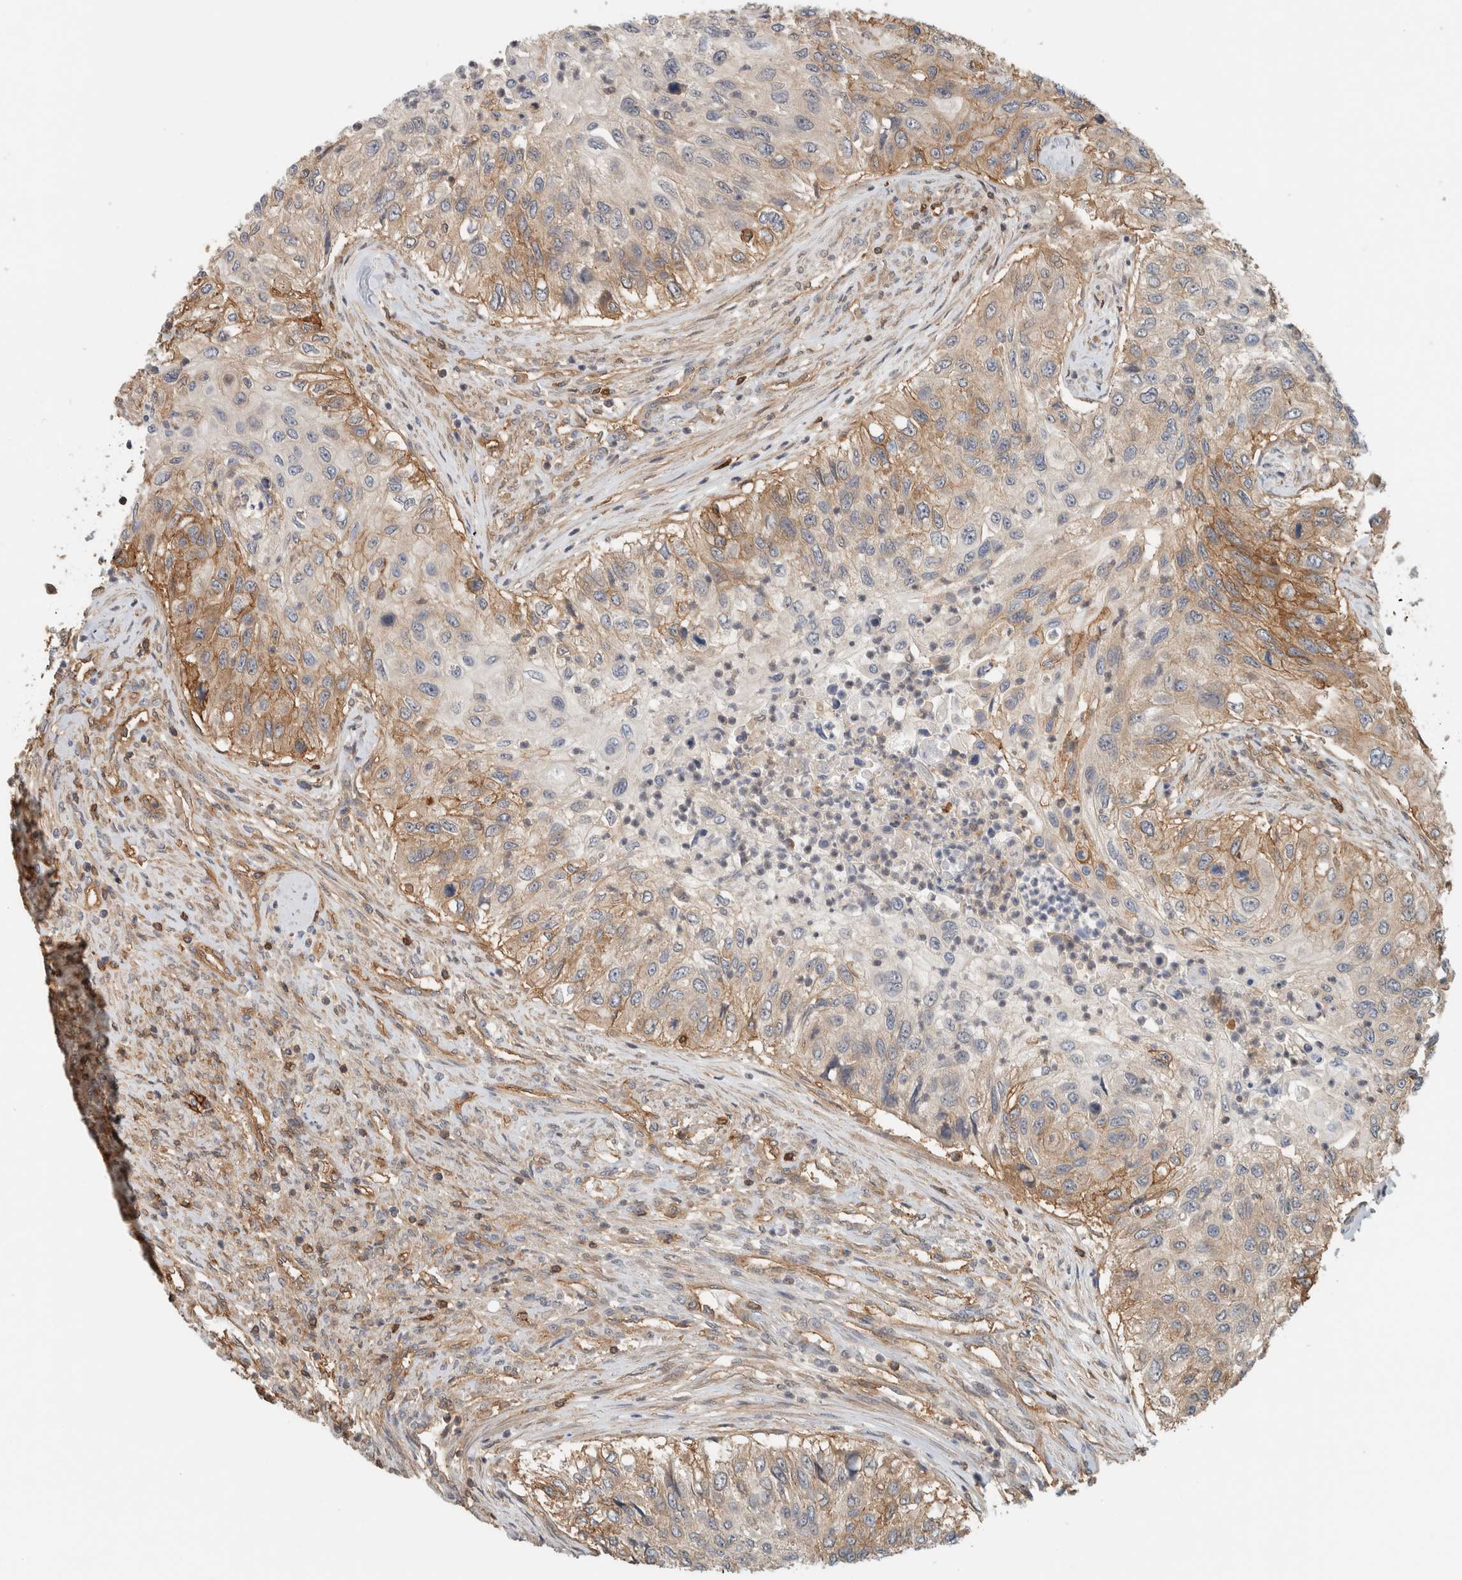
{"staining": {"intensity": "moderate", "quantity": "<25%", "location": "cytoplasmic/membranous"}, "tissue": "urothelial cancer", "cell_type": "Tumor cells", "image_type": "cancer", "snomed": [{"axis": "morphology", "description": "Urothelial carcinoma, High grade"}, {"axis": "topography", "description": "Urinary bladder"}], "caption": "Brown immunohistochemical staining in human urothelial carcinoma (high-grade) reveals moderate cytoplasmic/membranous staining in about <25% of tumor cells.", "gene": "PFDN4", "patient": {"sex": "female", "age": 60}}